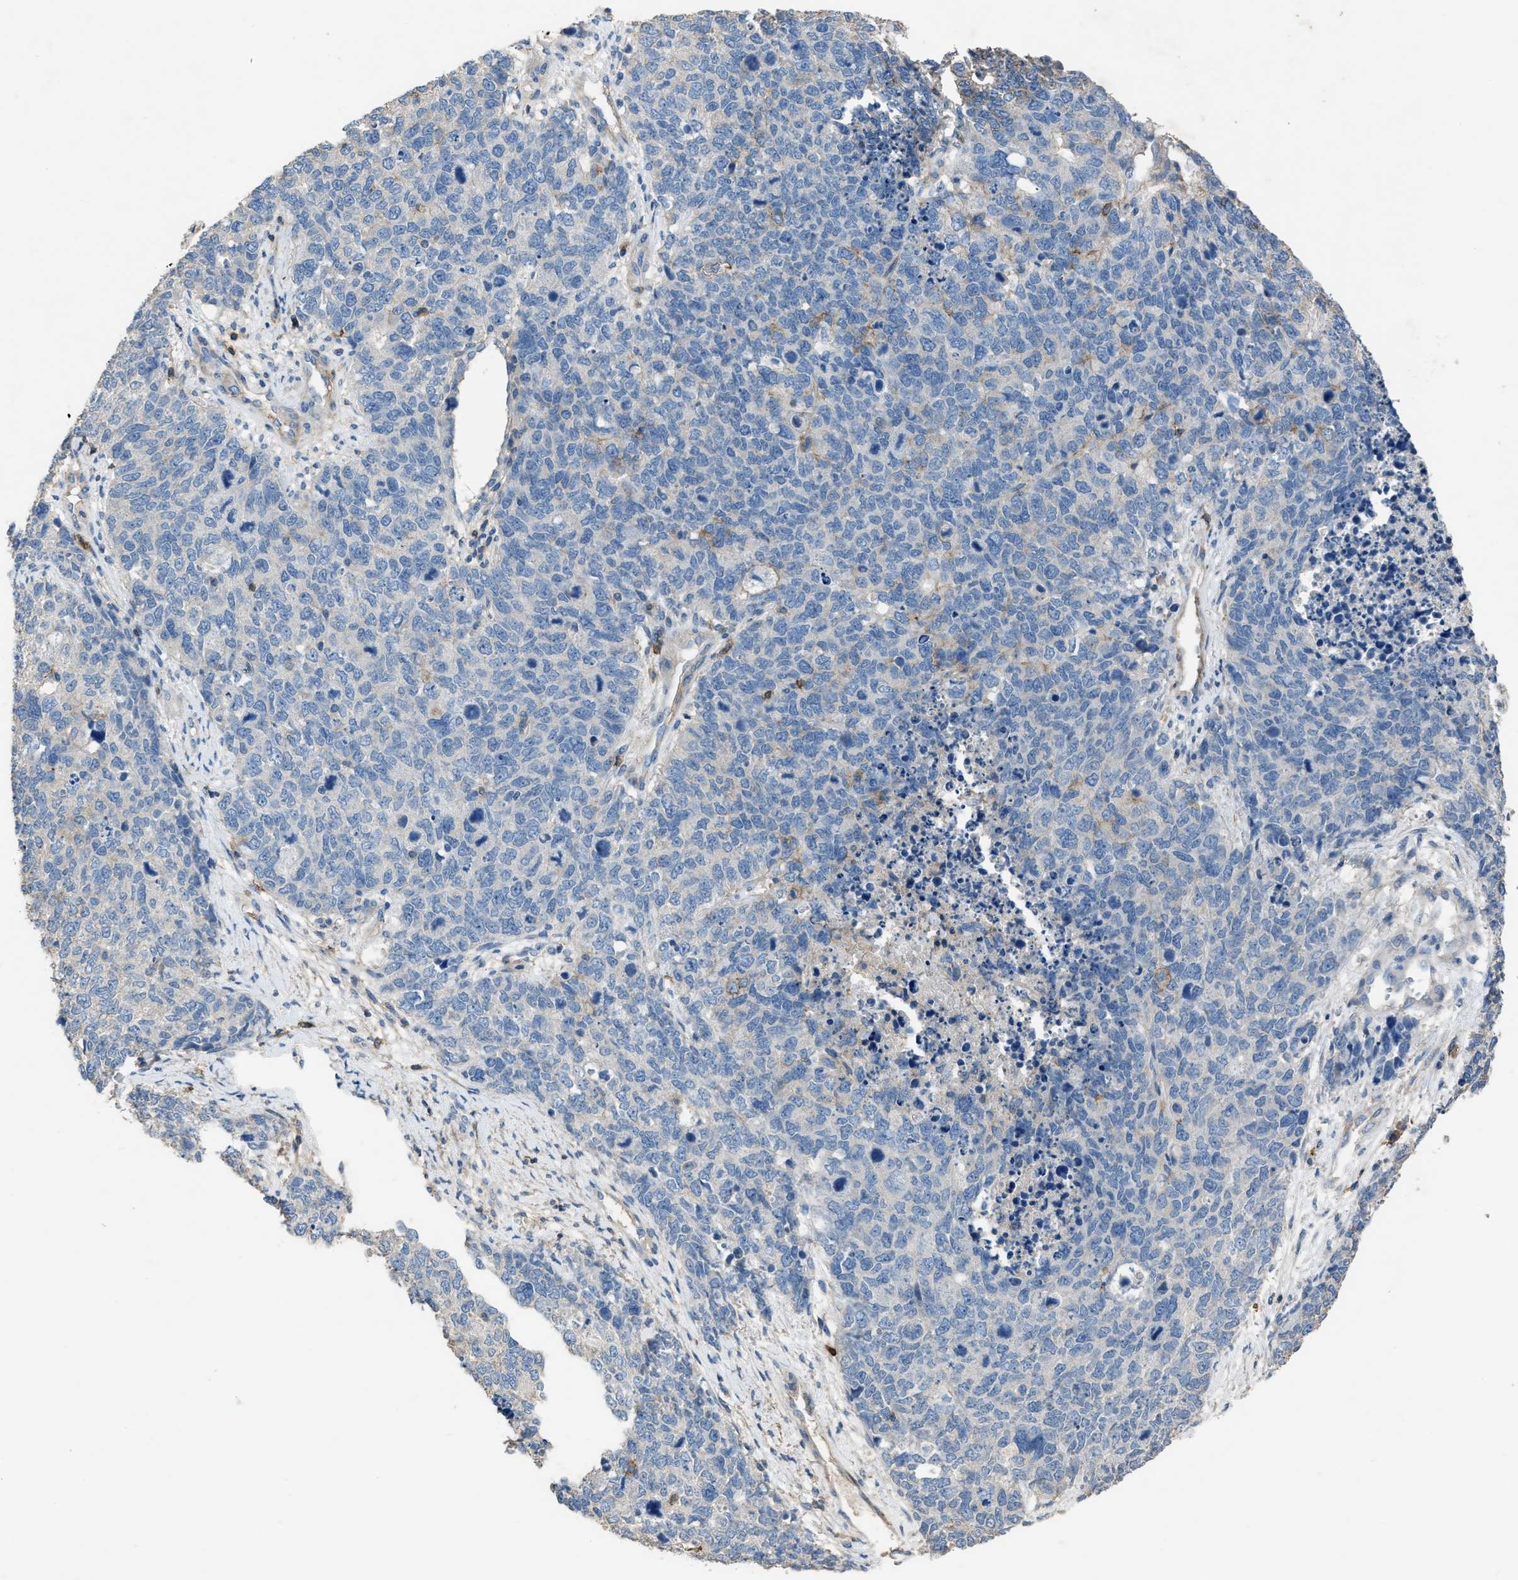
{"staining": {"intensity": "negative", "quantity": "none", "location": "none"}, "tissue": "cervical cancer", "cell_type": "Tumor cells", "image_type": "cancer", "snomed": [{"axis": "morphology", "description": "Squamous cell carcinoma, NOS"}, {"axis": "topography", "description": "Cervix"}], "caption": "An immunohistochemistry (IHC) histopathology image of cervical cancer (squamous cell carcinoma) is shown. There is no staining in tumor cells of cervical cancer (squamous cell carcinoma). The staining was performed using DAB to visualize the protein expression in brown, while the nuclei were stained in blue with hematoxylin (Magnification: 20x).", "gene": "OR51E1", "patient": {"sex": "female", "age": 63}}